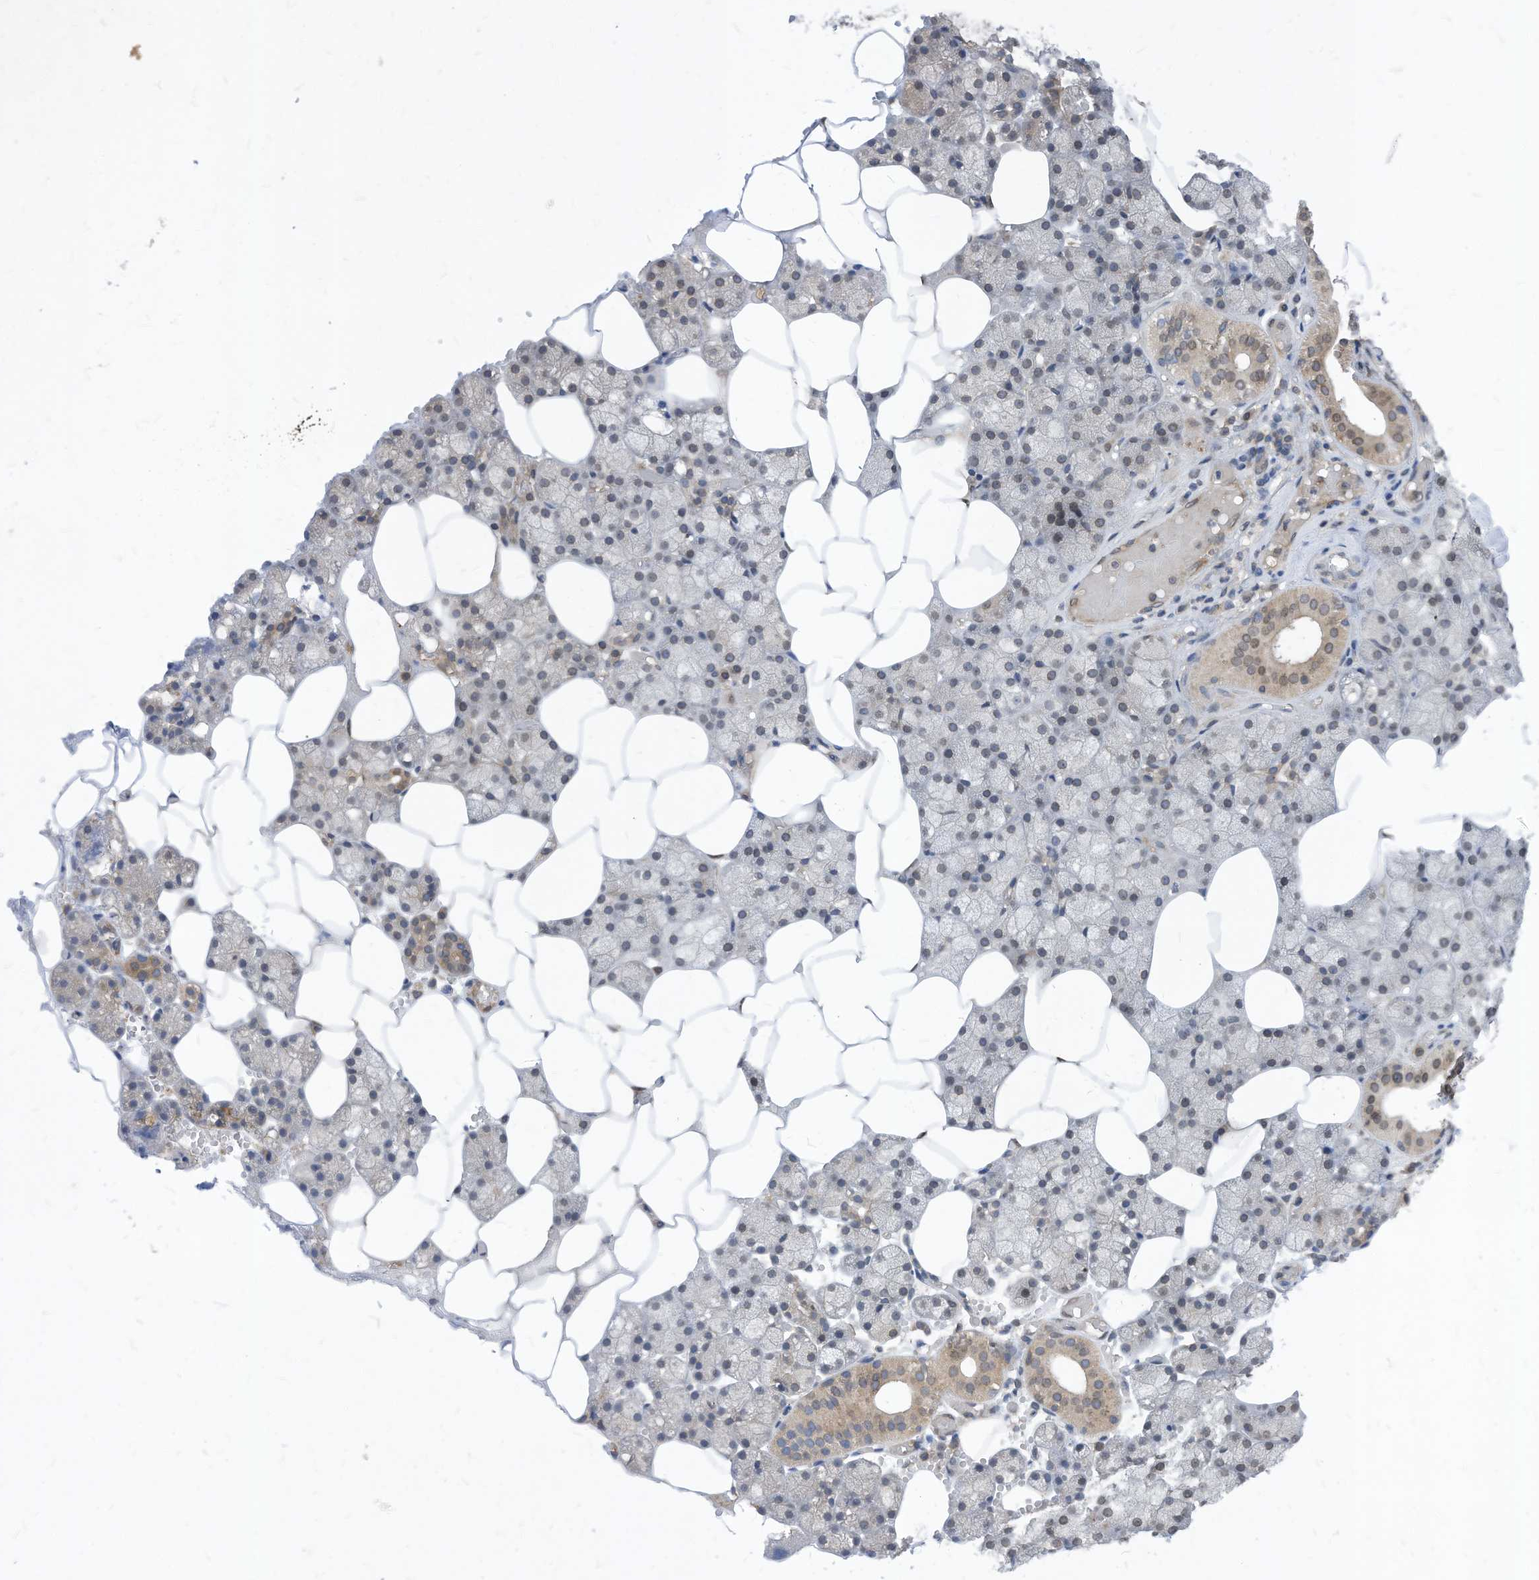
{"staining": {"intensity": "weak", "quantity": "25%-75%", "location": "cytoplasmic/membranous"}, "tissue": "salivary gland", "cell_type": "Glandular cells", "image_type": "normal", "snomed": [{"axis": "morphology", "description": "Normal tissue, NOS"}, {"axis": "topography", "description": "Salivary gland"}], "caption": "Glandular cells show low levels of weak cytoplasmic/membranous positivity in about 25%-75% of cells in normal salivary gland. (IHC, brightfield microscopy, high magnification).", "gene": "KPNB1", "patient": {"sex": "male", "age": 62}}